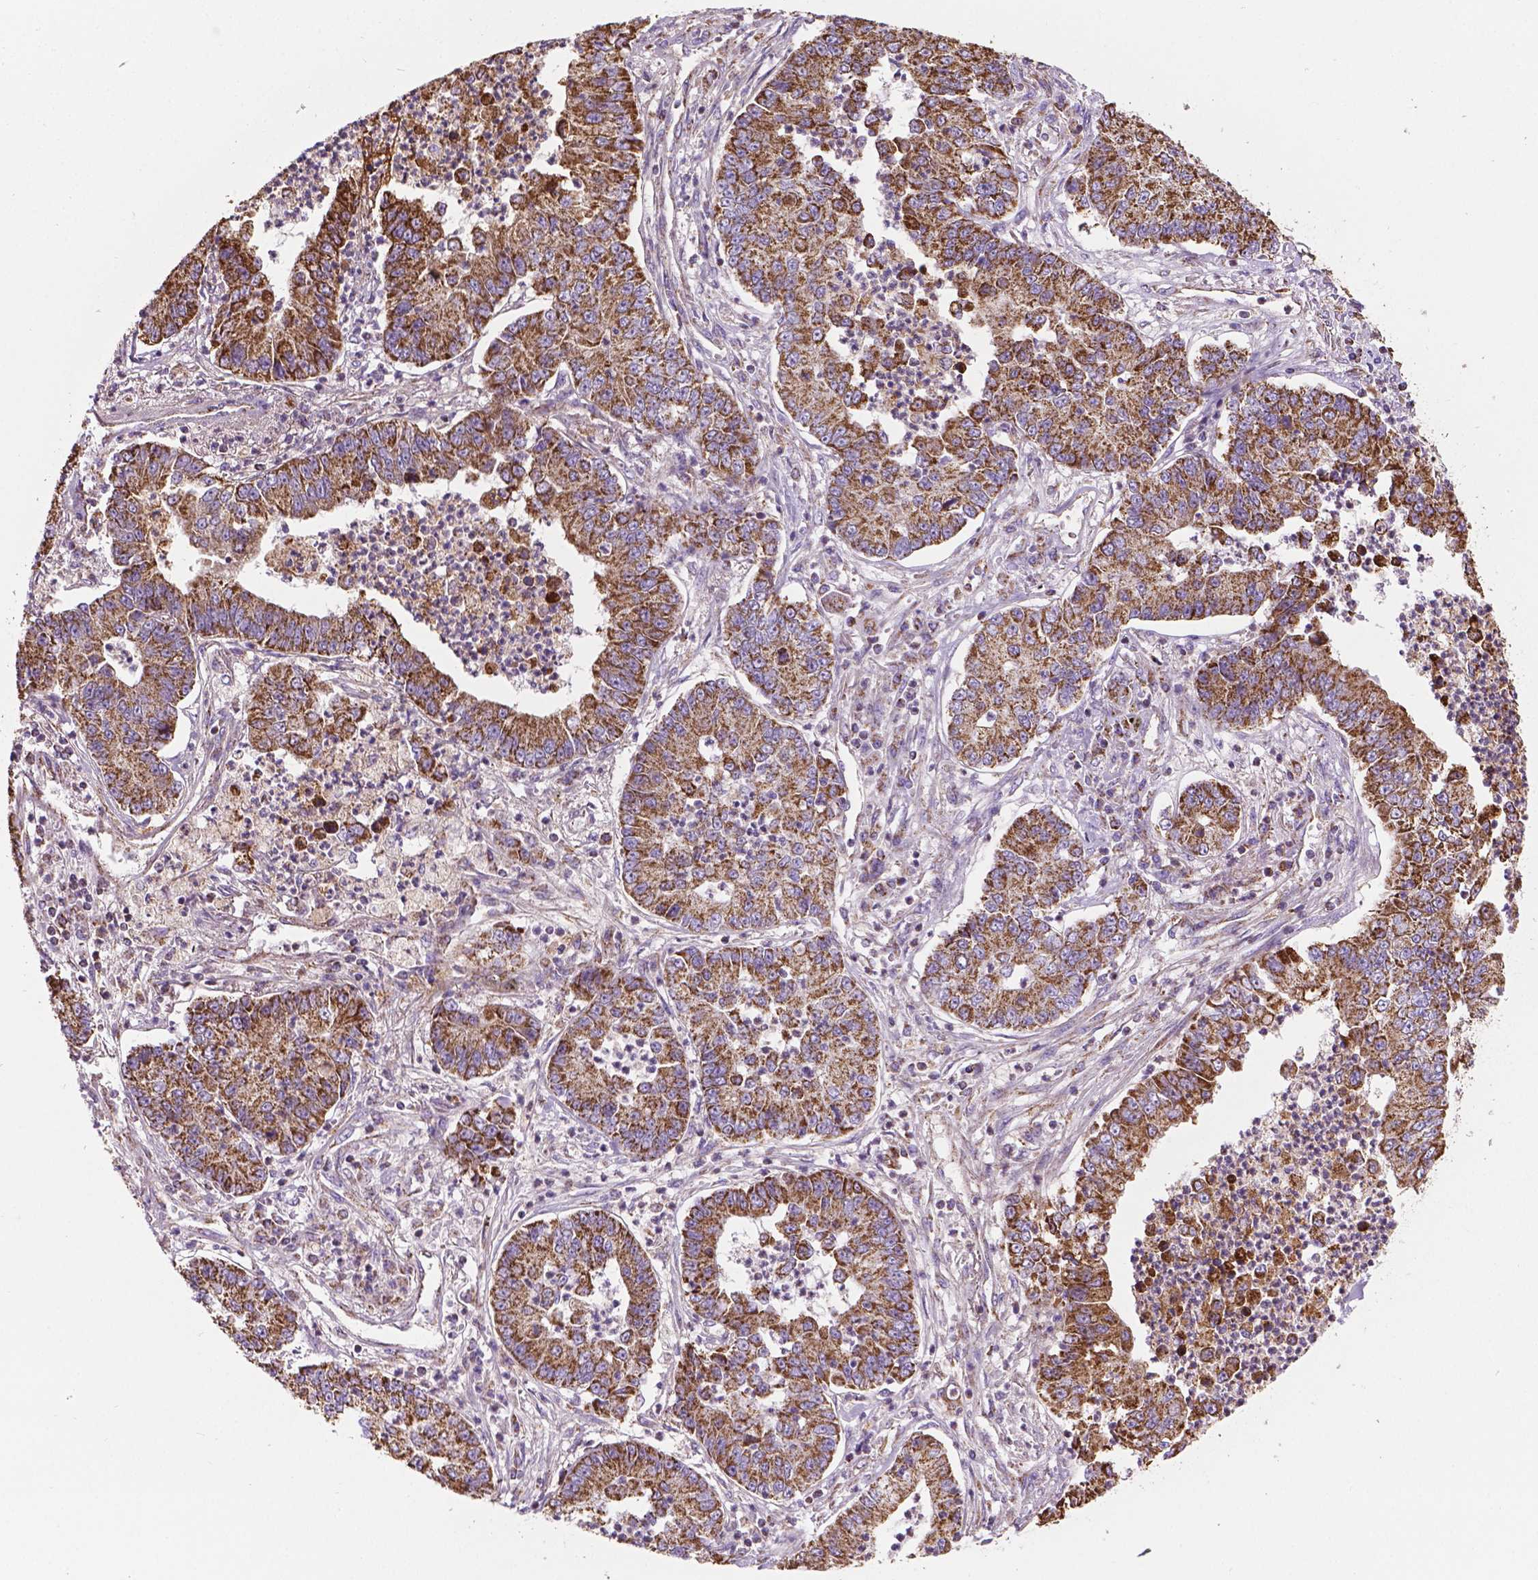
{"staining": {"intensity": "strong", "quantity": ">75%", "location": "cytoplasmic/membranous"}, "tissue": "lung cancer", "cell_type": "Tumor cells", "image_type": "cancer", "snomed": [{"axis": "morphology", "description": "Adenocarcinoma, NOS"}, {"axis": "topography", "description": "Lung"}], "caption": "Immunohistochemical staining of human lung adenocarcinoma exhibits high levels of strong cytoplasmic/membranous protein staining in approximately >75% of tumor cells.", "gene": "PIBF1", "patient": {"sex": "female", "age": 57}}